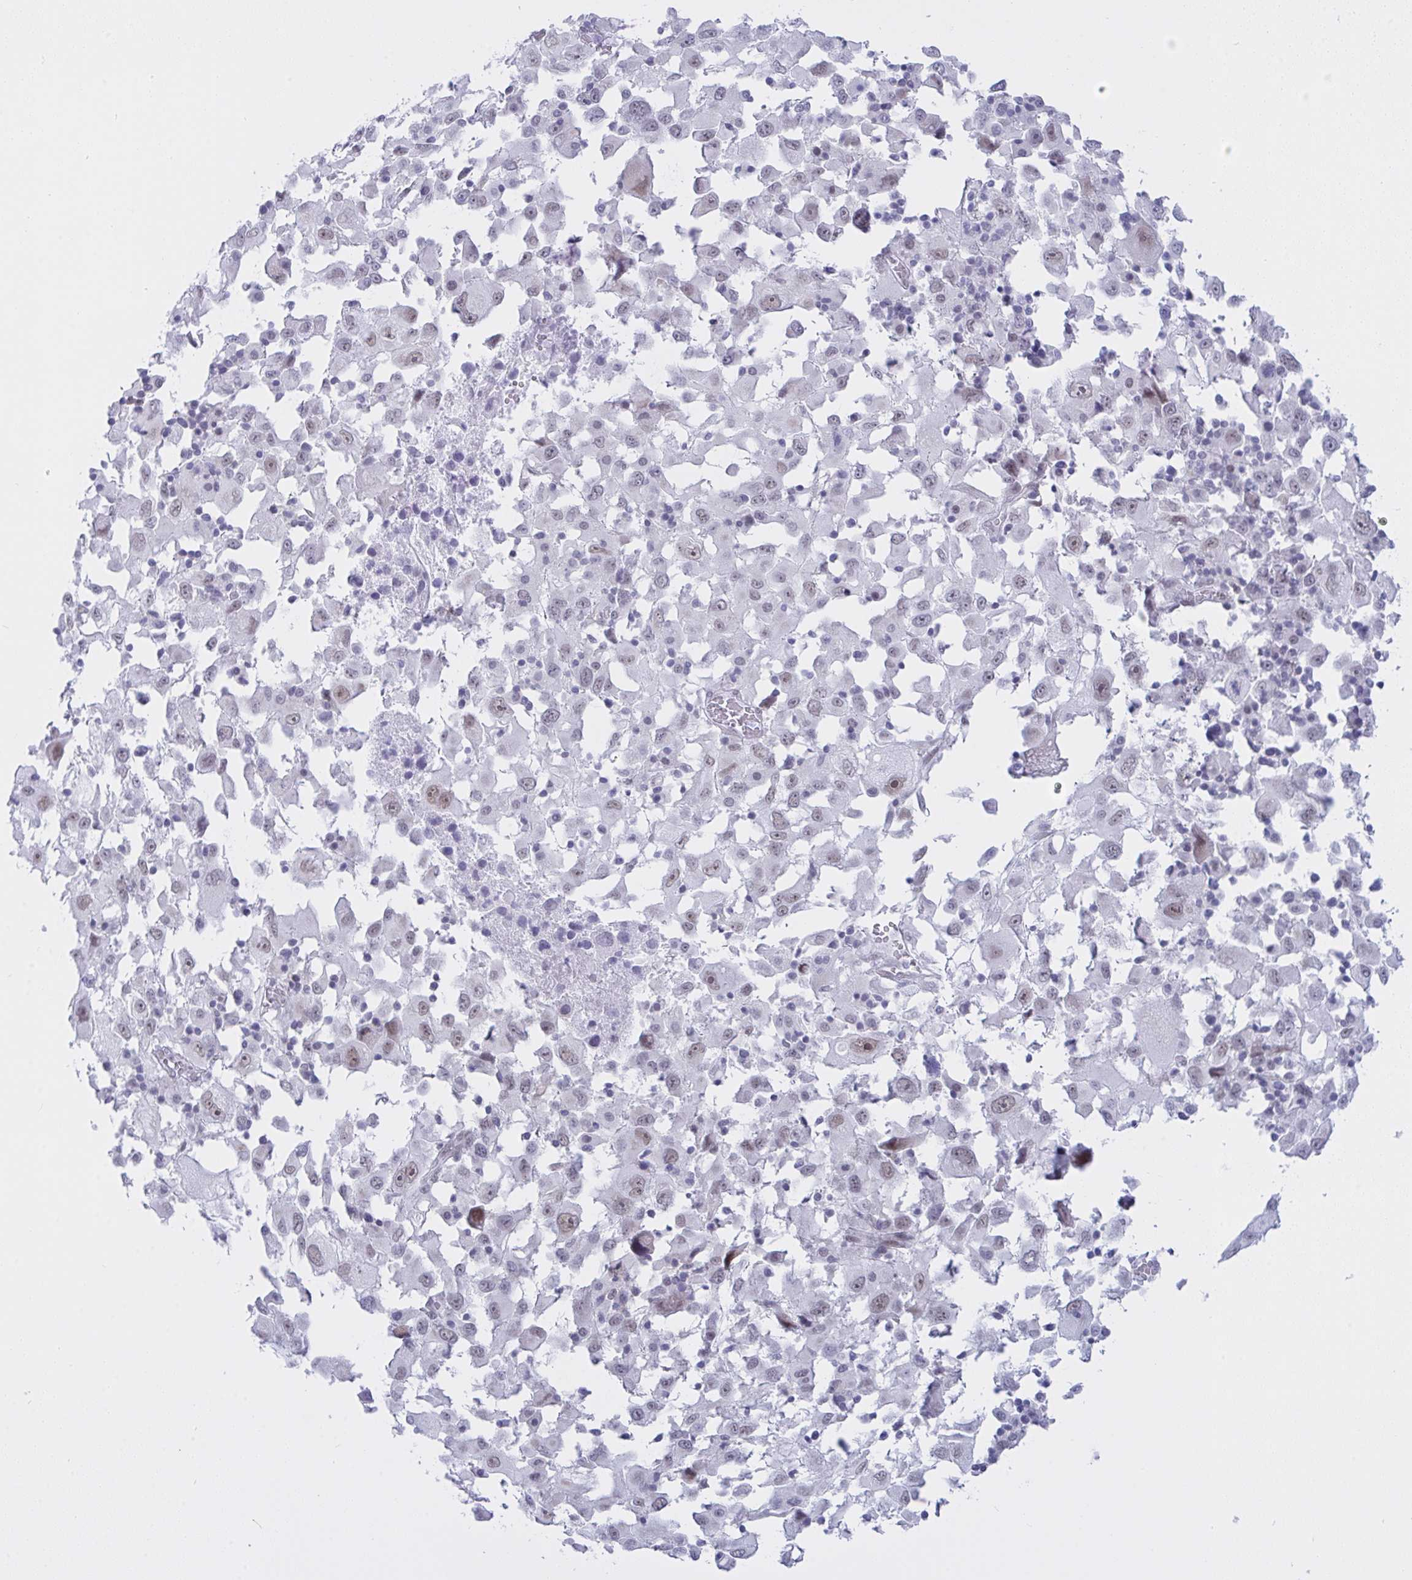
{"staining": {"intensity": "weak", "quantity": "<25%", "location": "nuclear"}, "tissue": "melanoma", "cell_type": "Tumor cells", "image_type": "cancer", "snomed": [{"axis": "morphology", "description": "Malignant melanoma, Metastatic site"}, {"axis": "topography", "description": "Soft tissue"}], "caption": "Tumor cells are negative for protein expression in human melanoma. The staining is performed using DAB (3,3'-diaminobenzidine) brown chromogen with nuclei counter-stained in using hematoxylin.", "gene": "FBXL22", "patient": {"sex": "male", "age": 50}}